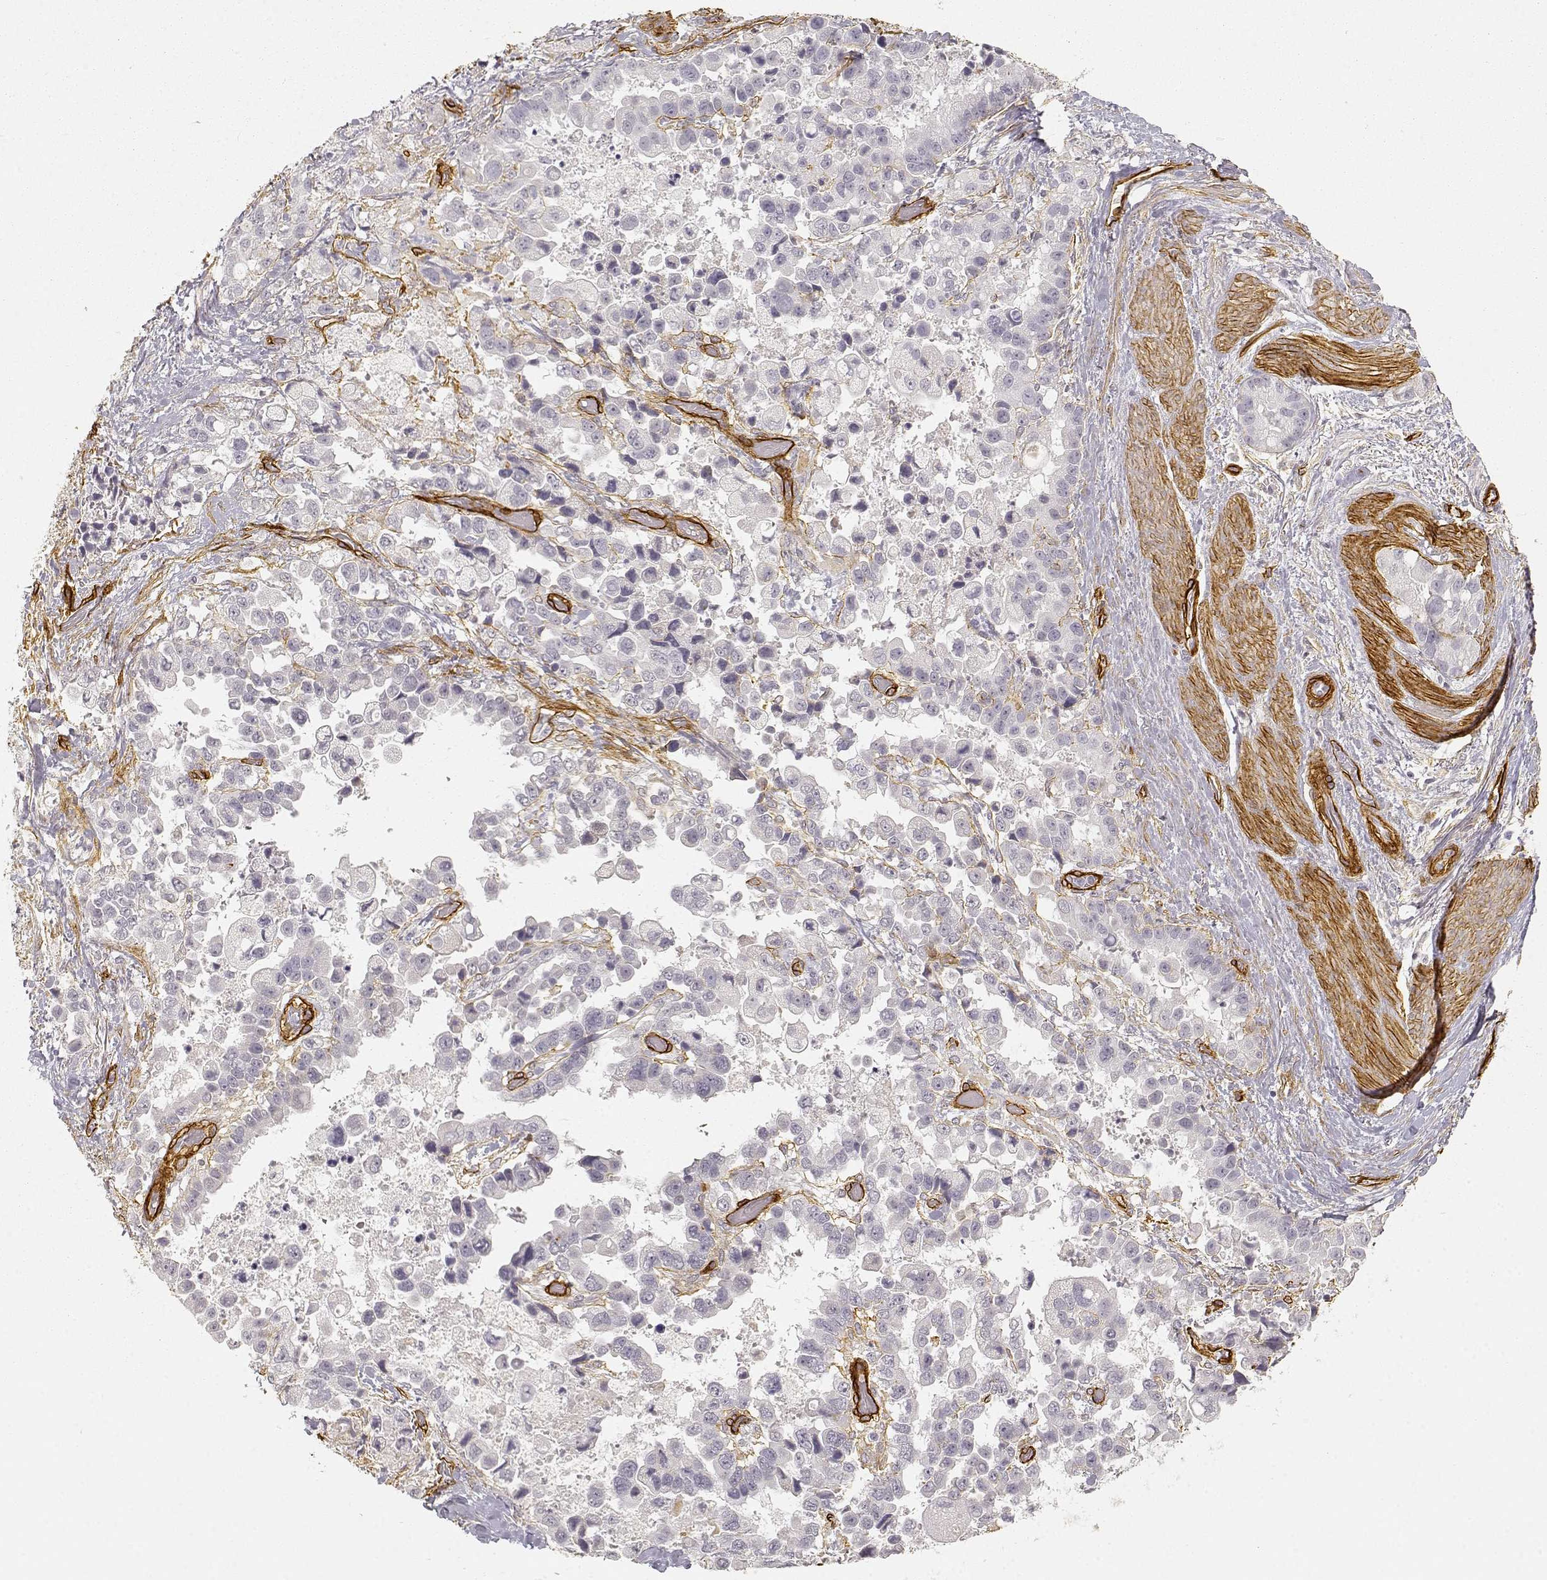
{"staining": {"intensity": "negative", "quantity": "none", "location": "none"}, "tissue": "stomach cancer", "cell_type": "Tumor cells", "image_type": "cancer", "snomed": [{"axis": "morphology", "description": "Adenocarcinoma, NOS"}, {"axis": "topography", "description": "Stomach"}], "caption": "The immunohistochemistry image has no significant expression in tumor cells of adenocarcinoma (stomach) tissue.", "gene": "LAMA4", "patient": {"sex": "male", "age": 59}}